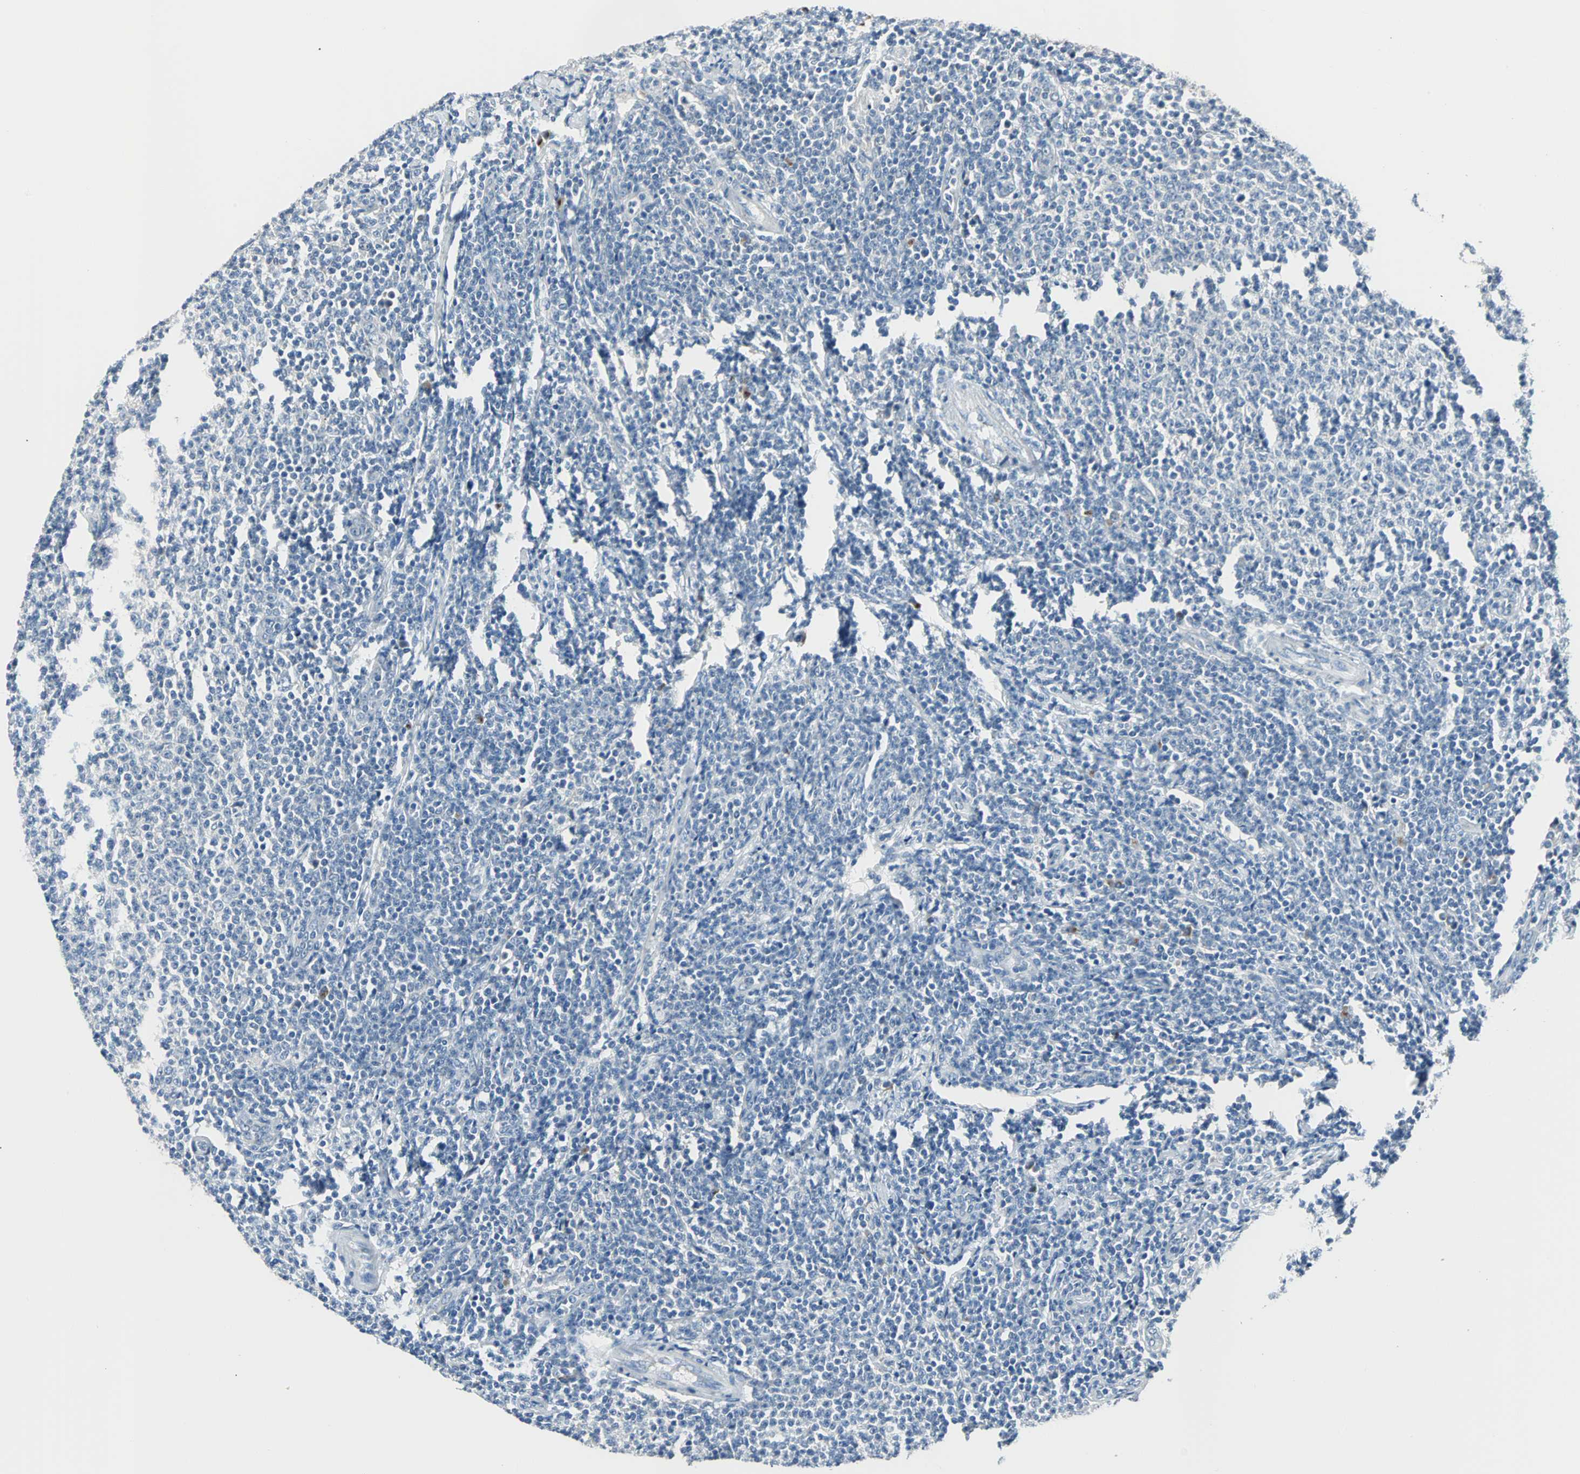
{"staining": {"intensity": "negative", "quantity": "none", "location": "none"}, "tissue": "lymphoma", "cell_type": "Tumor cells", "image_type": "cancer", "snomed": [{"axis": "morphology", "description": "Malignant lymphoma, non-Hodgkin's type, Low grade"}, {"axis": "topography", "description": "Lymph node"}], "caption": "Immunohistochemistry (IHC) micrograph of neoplastic tissue: lymphoma stained with DAB (3,3'-diaminobenzidine) exhibits no significant protein positivity in tumor cells.", "gene": "SOX30", "patient": {"sex": "male", "age": 66}}